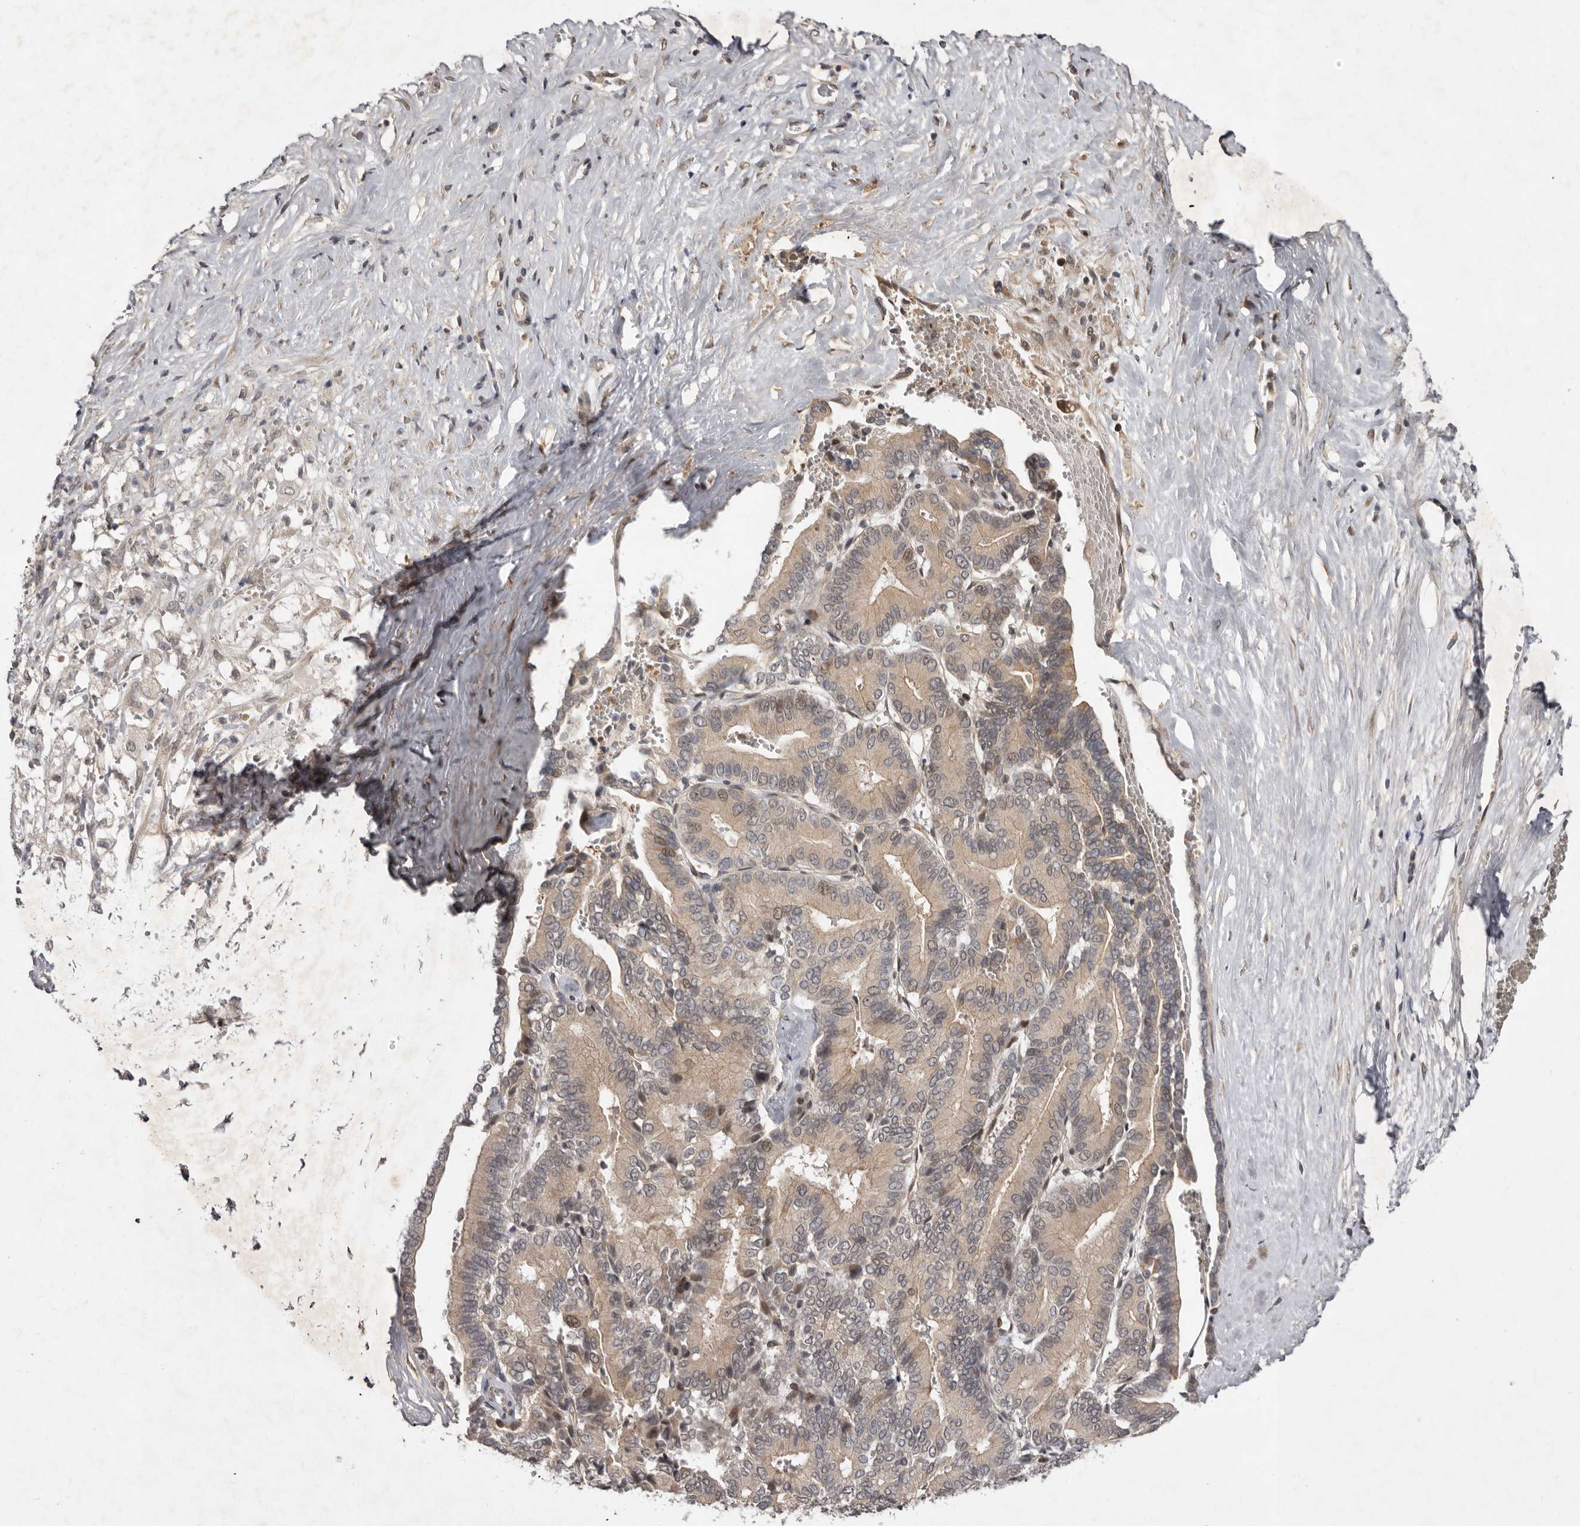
{"staining": {"intensity": "moderate", "quantity": ">75%", "location": "cytoplasmic/membranous,nuclear"}, "tissue": "liver cancer", "cell_type": "Tumor cells", "image_type": "cancer", "snomed": [{"axis": "morphology", "description": "Cholangiocarcinoma"}, {"axis": "topography", "description": "Liver"}], "caption": "Immunohistochemical staining of cholangiocarcinoma (liver) exhibits medium levels of moderate cytoplasmic/membranous and nuclear staining in approximately >75% of tumor cells. Nuclei are stained in blue.", "gene": "ABL1", "patient": {"sex": "female", "age": 75}}